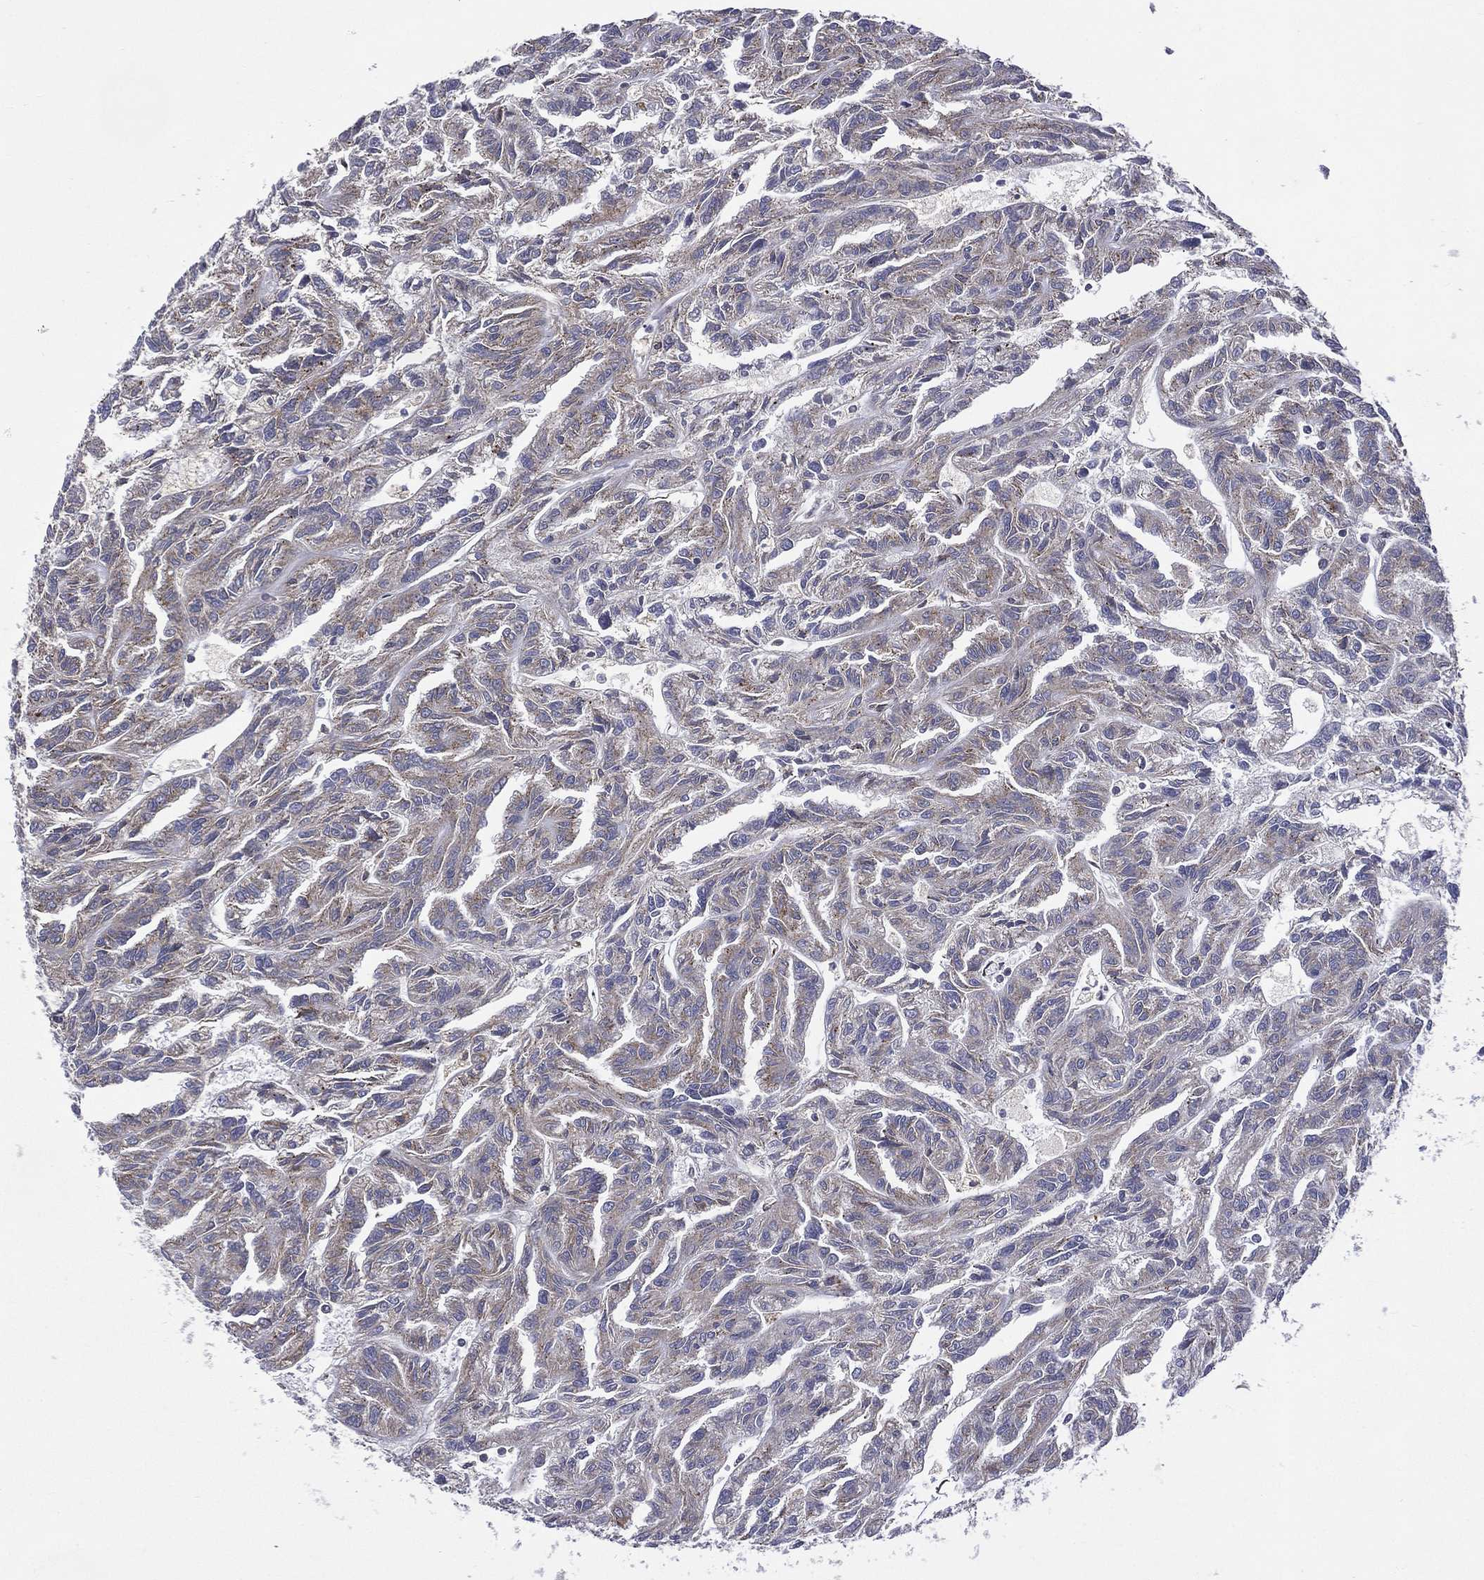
{"staining": {"intensity": "weak", "quantity": "25%-75%", "location": "cytoplasmic/membranous"}, "tissue": "renal cancer", "cell_type": "Tumor cells", "image_type": "cancer", "snomed": [{"axis": "morphology", "description": "Adenocarcinoma, NOS"}, {"axis": "topography", "description": "Kidney"}], "caption": "Immunohistochemistry of human renal adenocarcinoma shows low levels of weak cytoplasmic/membranous expression in approximately 25%-75% of tumor cells.", "gene": "C20orf96", "patient": {"sex": "male", "age": 79}}